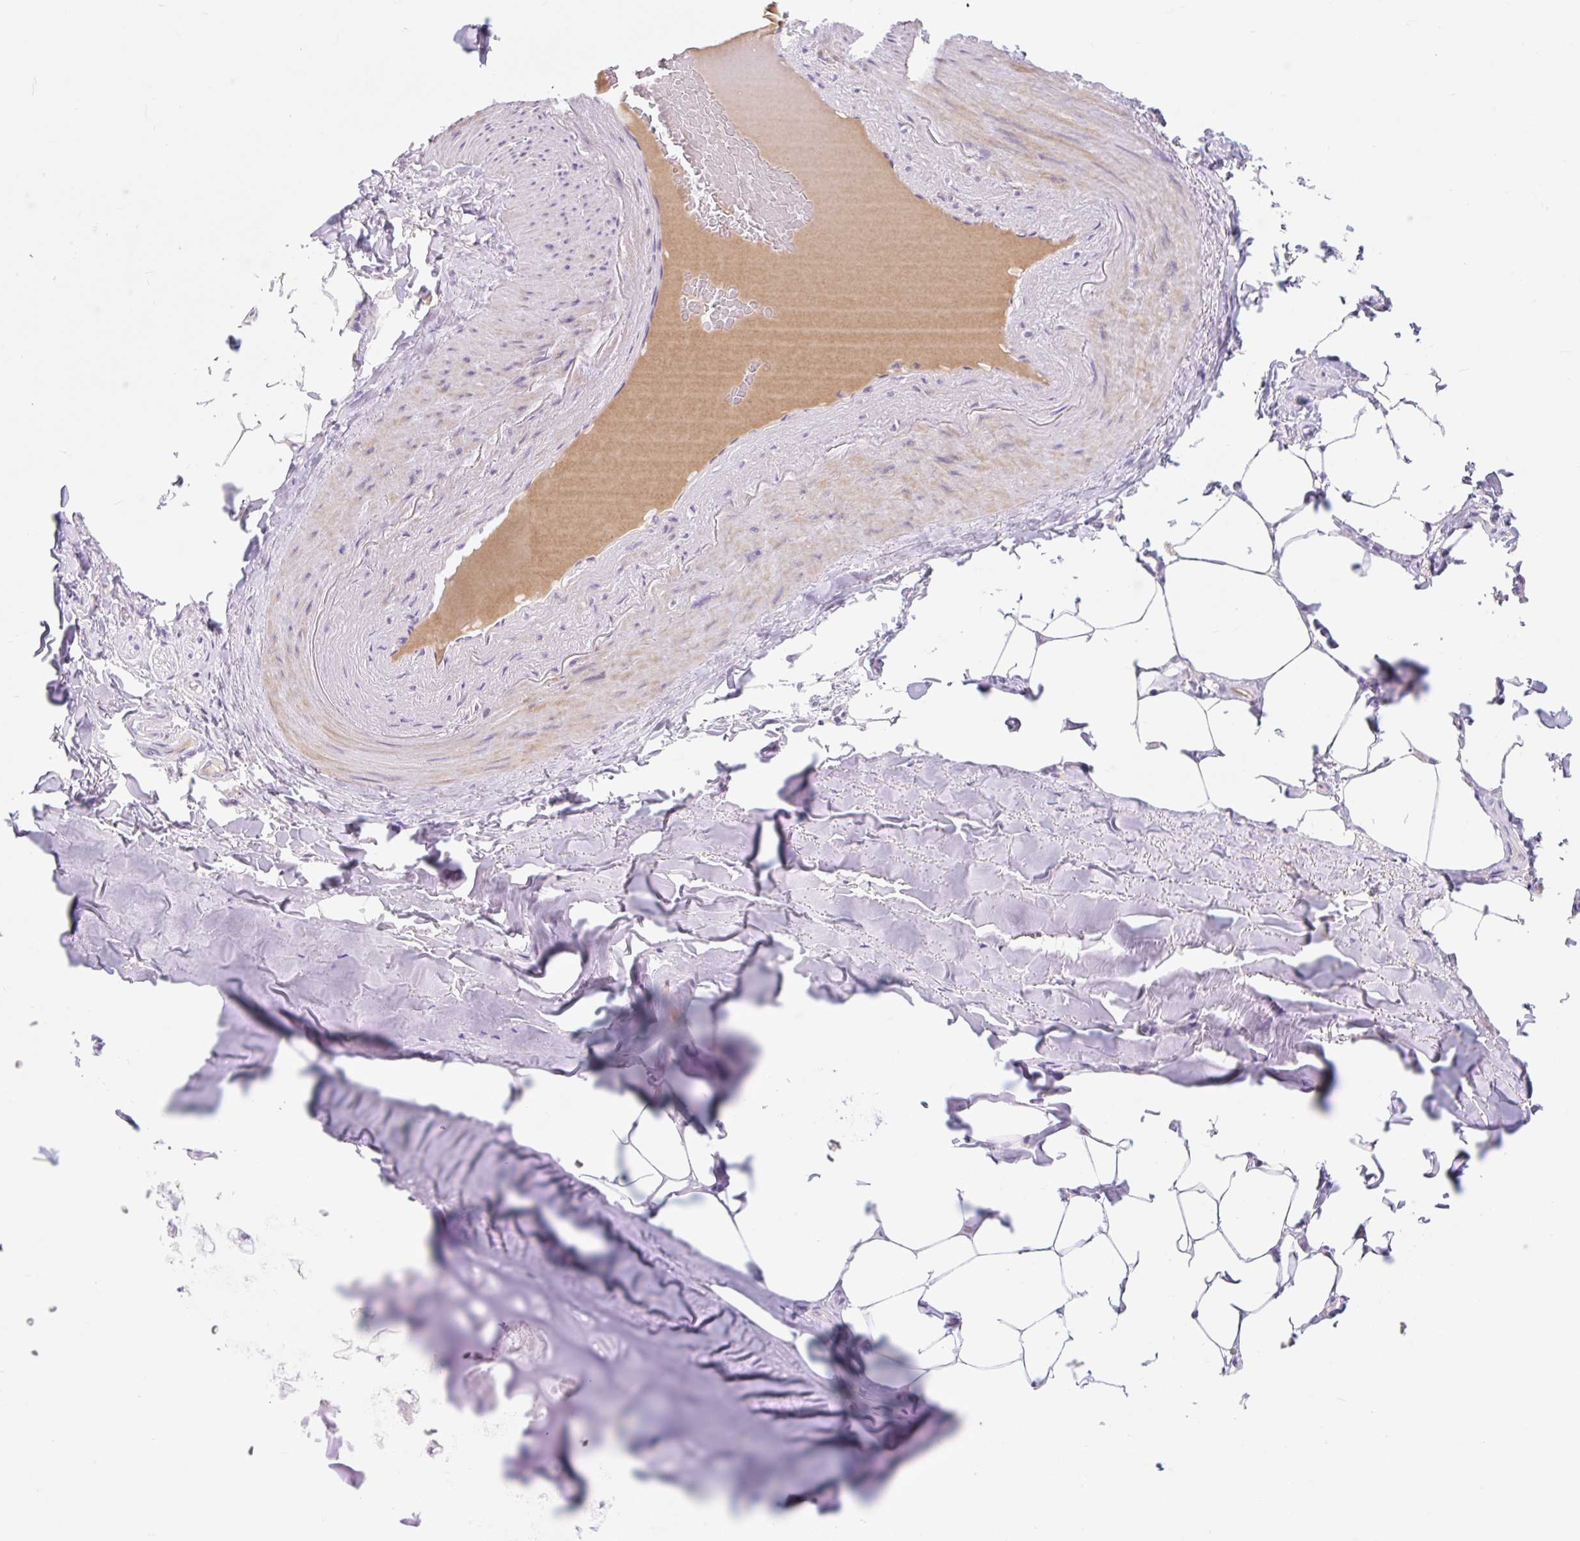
{"staining": {"intensity": "negative", "quantity": "none", "location": "none"}, "tissue": "adipose tissue", "cell_type": "Adipocytes", "image_type": "normal", "snomed": [{"axis": "morphology", "description": "Normal tissue, NOS"}, {"axis": "topography", "description": "Bronchus"}], "caption": "Histopathology image shows no significant protein positivity in adipocytes of benign adipose tissue.", "gene": "SLC28A1", "patient": {"sex": "male", "age": 66}}